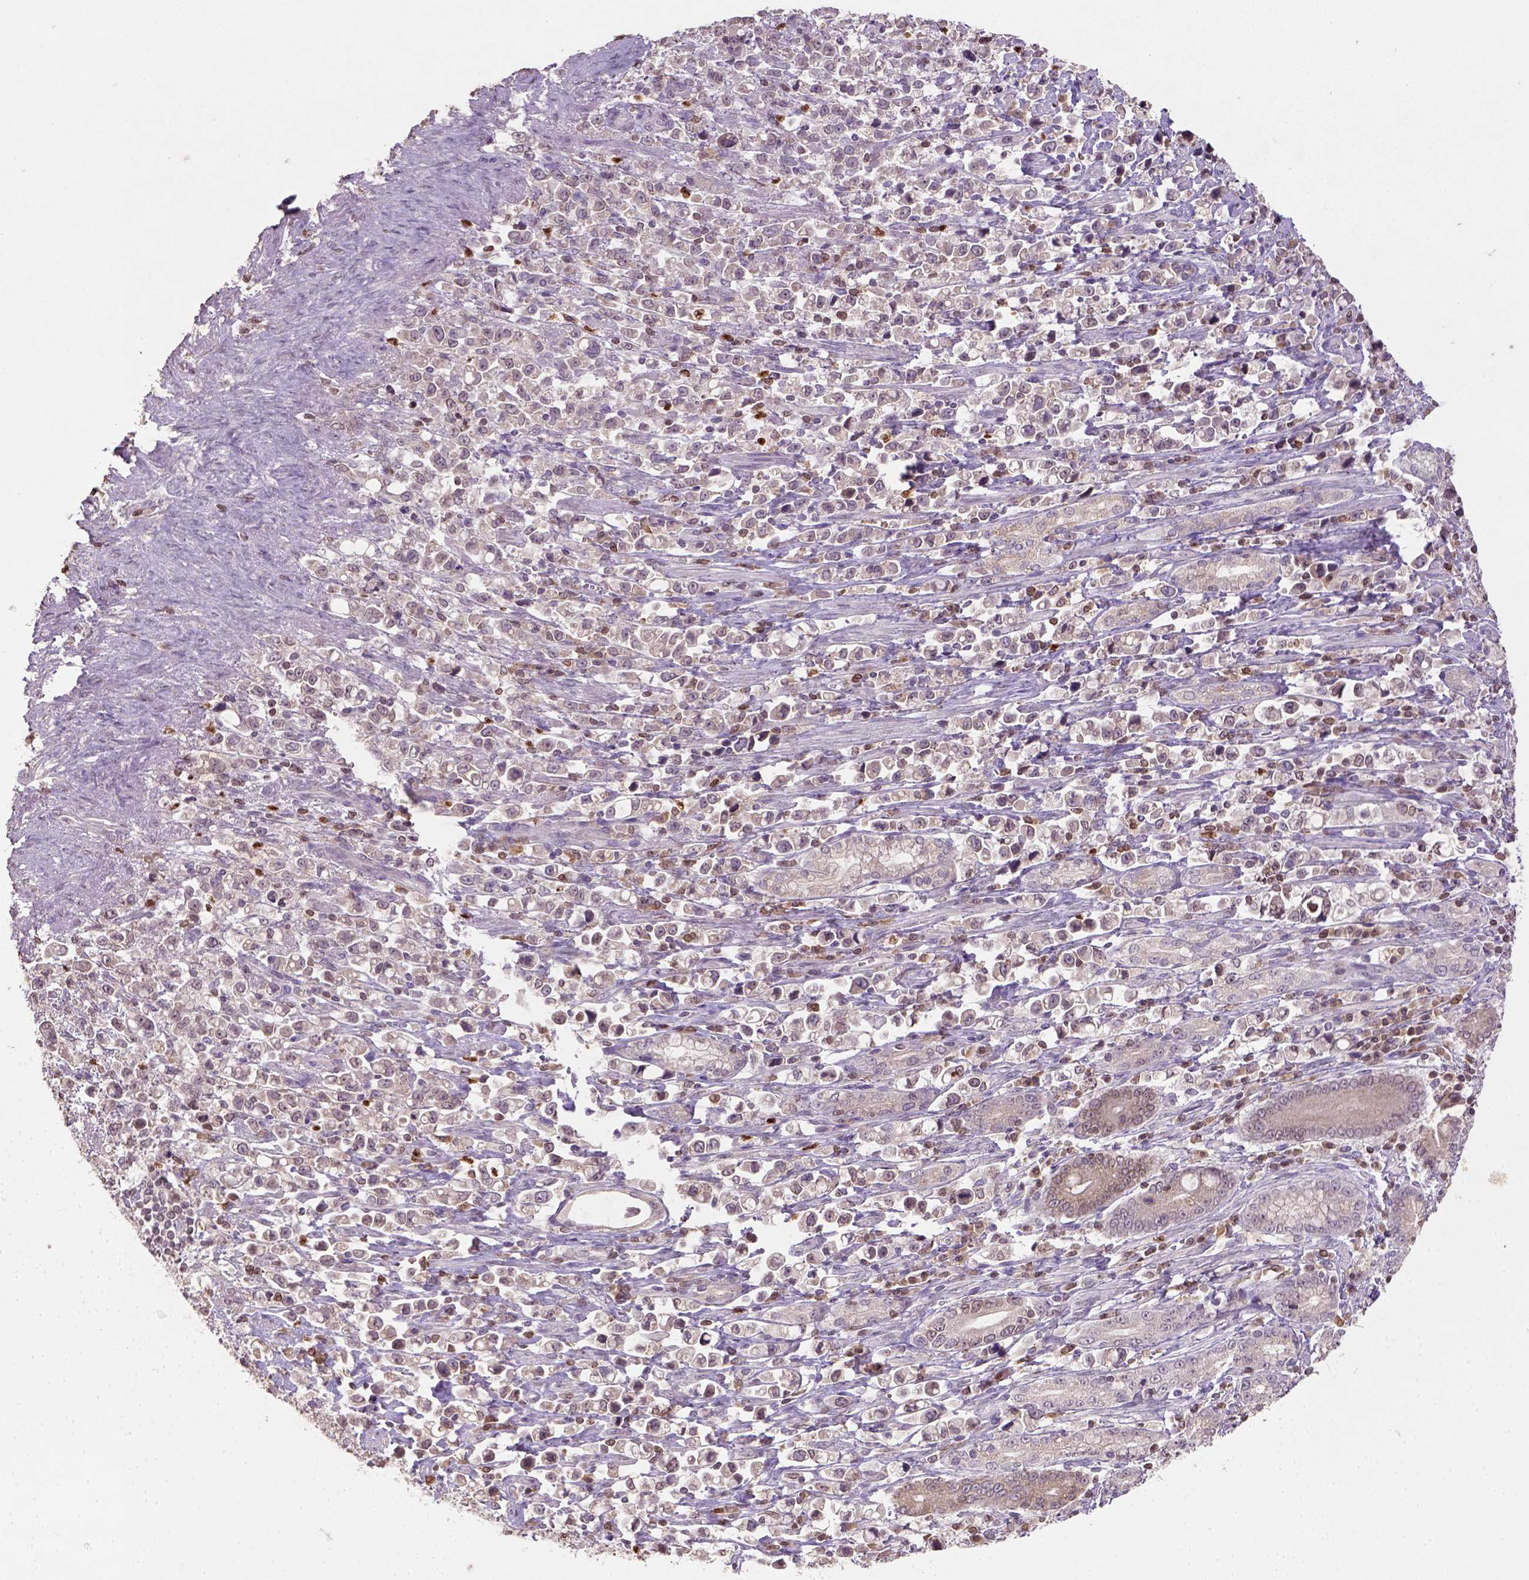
{"staining": {"intensity": "weak", "quantity": "<25%", "location": "cytoplasmic/membranous"}, "tissue": "stomach cancer", "cell_type": "Tumor cells", "image_type": "cancer", "snomed": [{"axis": "morphology", "description": "Adenocarcinoma, NOS"}, {"axis": "topography", "description": "Stomach"}], "caption": "Immunohistochemical staining of human adenocarcinoma (stomach) reveals no significant positivity in tumor cells. The staining is performed using DAB brown chromogen with nuclei counter-stained in using hematoxylin.", "gene": "NUDT3", "patient": {"sex": "male", "age": 63}}